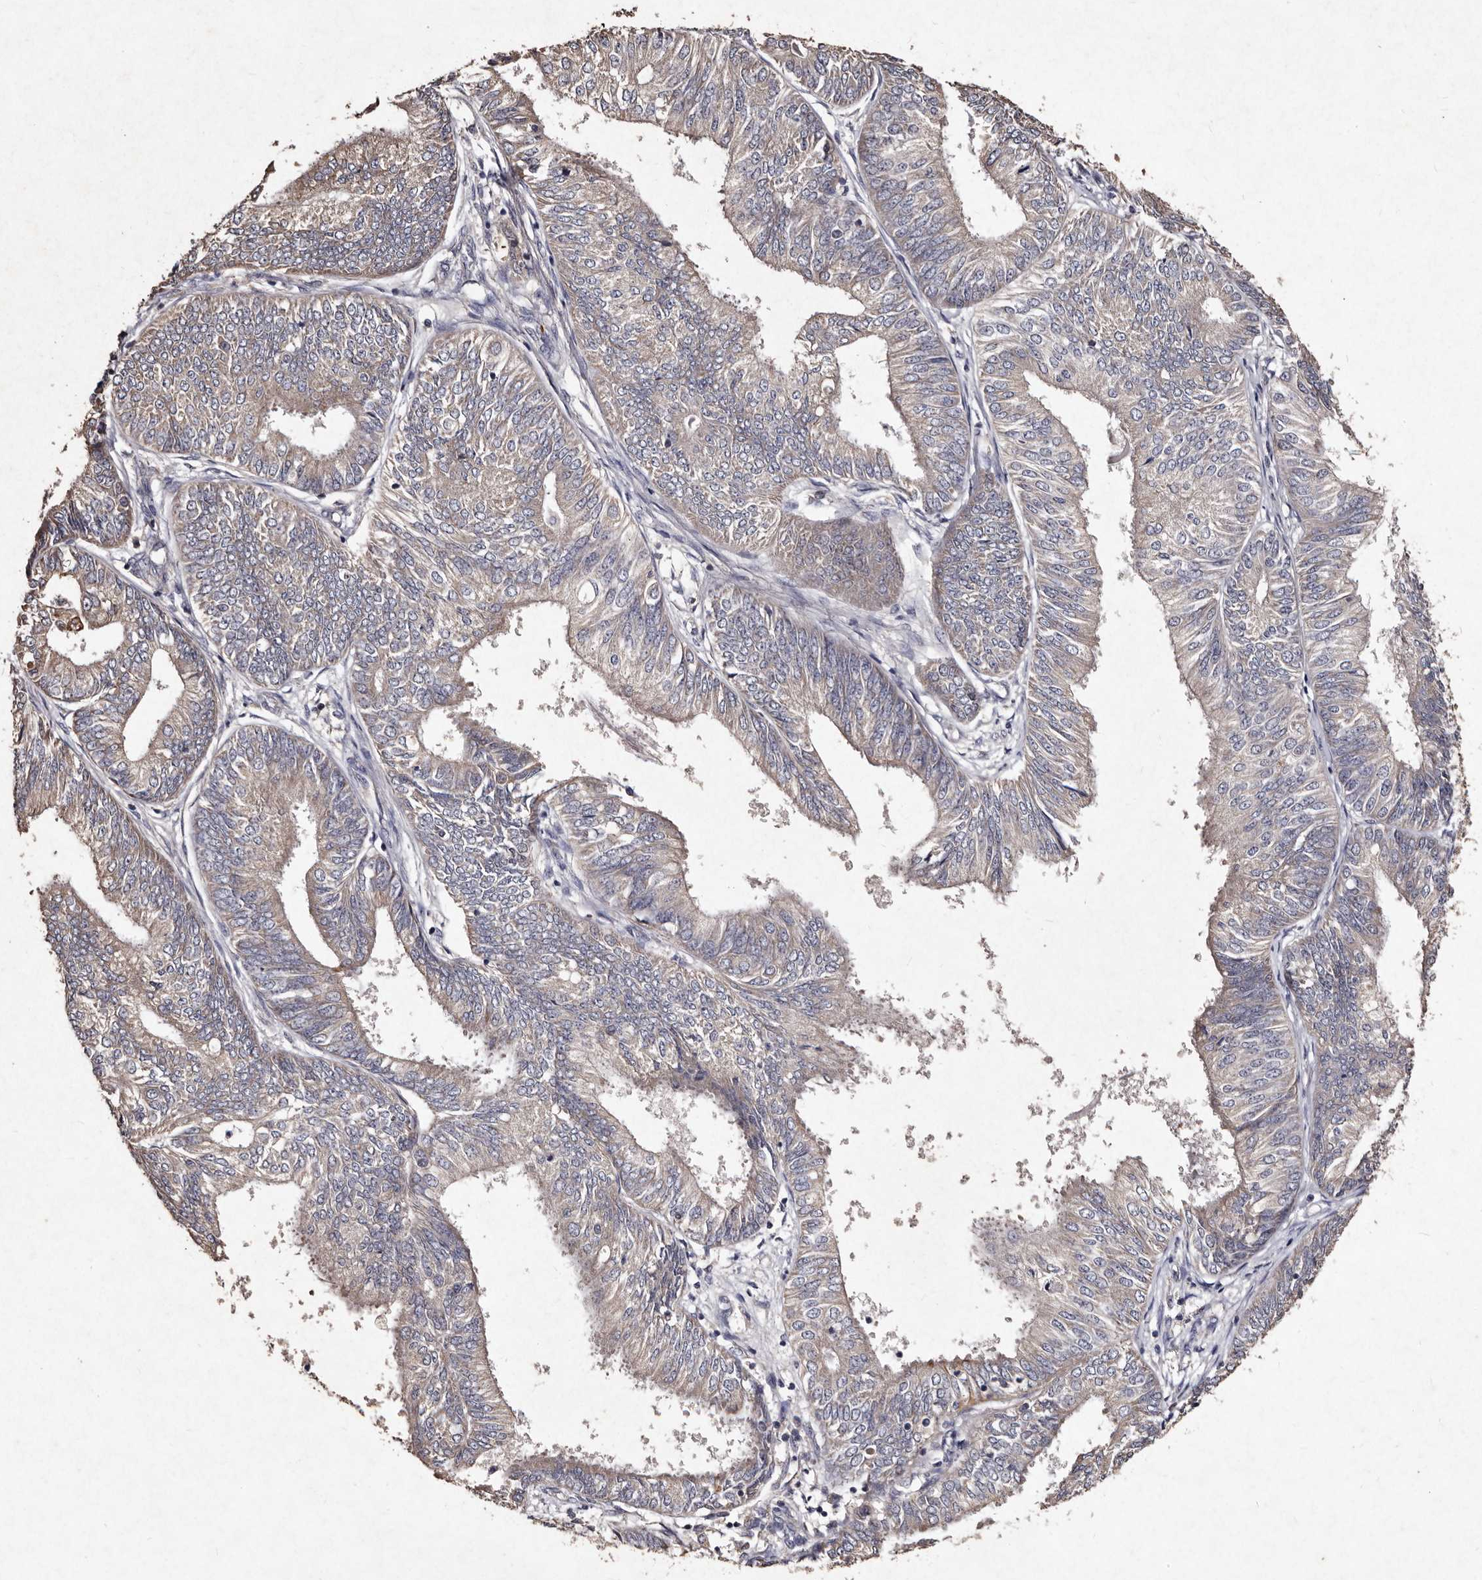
{"staining": {"intensity": "negative", "quantity": "none", "location": "none"}, "tissue": "endometrial cancer", "cell_type": "Tumor cells", "image_type": "cancer", "snomed": [{"axis": "morphology", "description": "Adenocarcinoma, NOS"}, {"axis": "topography", "description": "Endometrium"}], "caption": "Immunohistochemical staining of endometrial cancer exhibits no significant expression in tumor cells.", "gene": "TFB1M", "patient": {"sex": "female", "age": 58}}